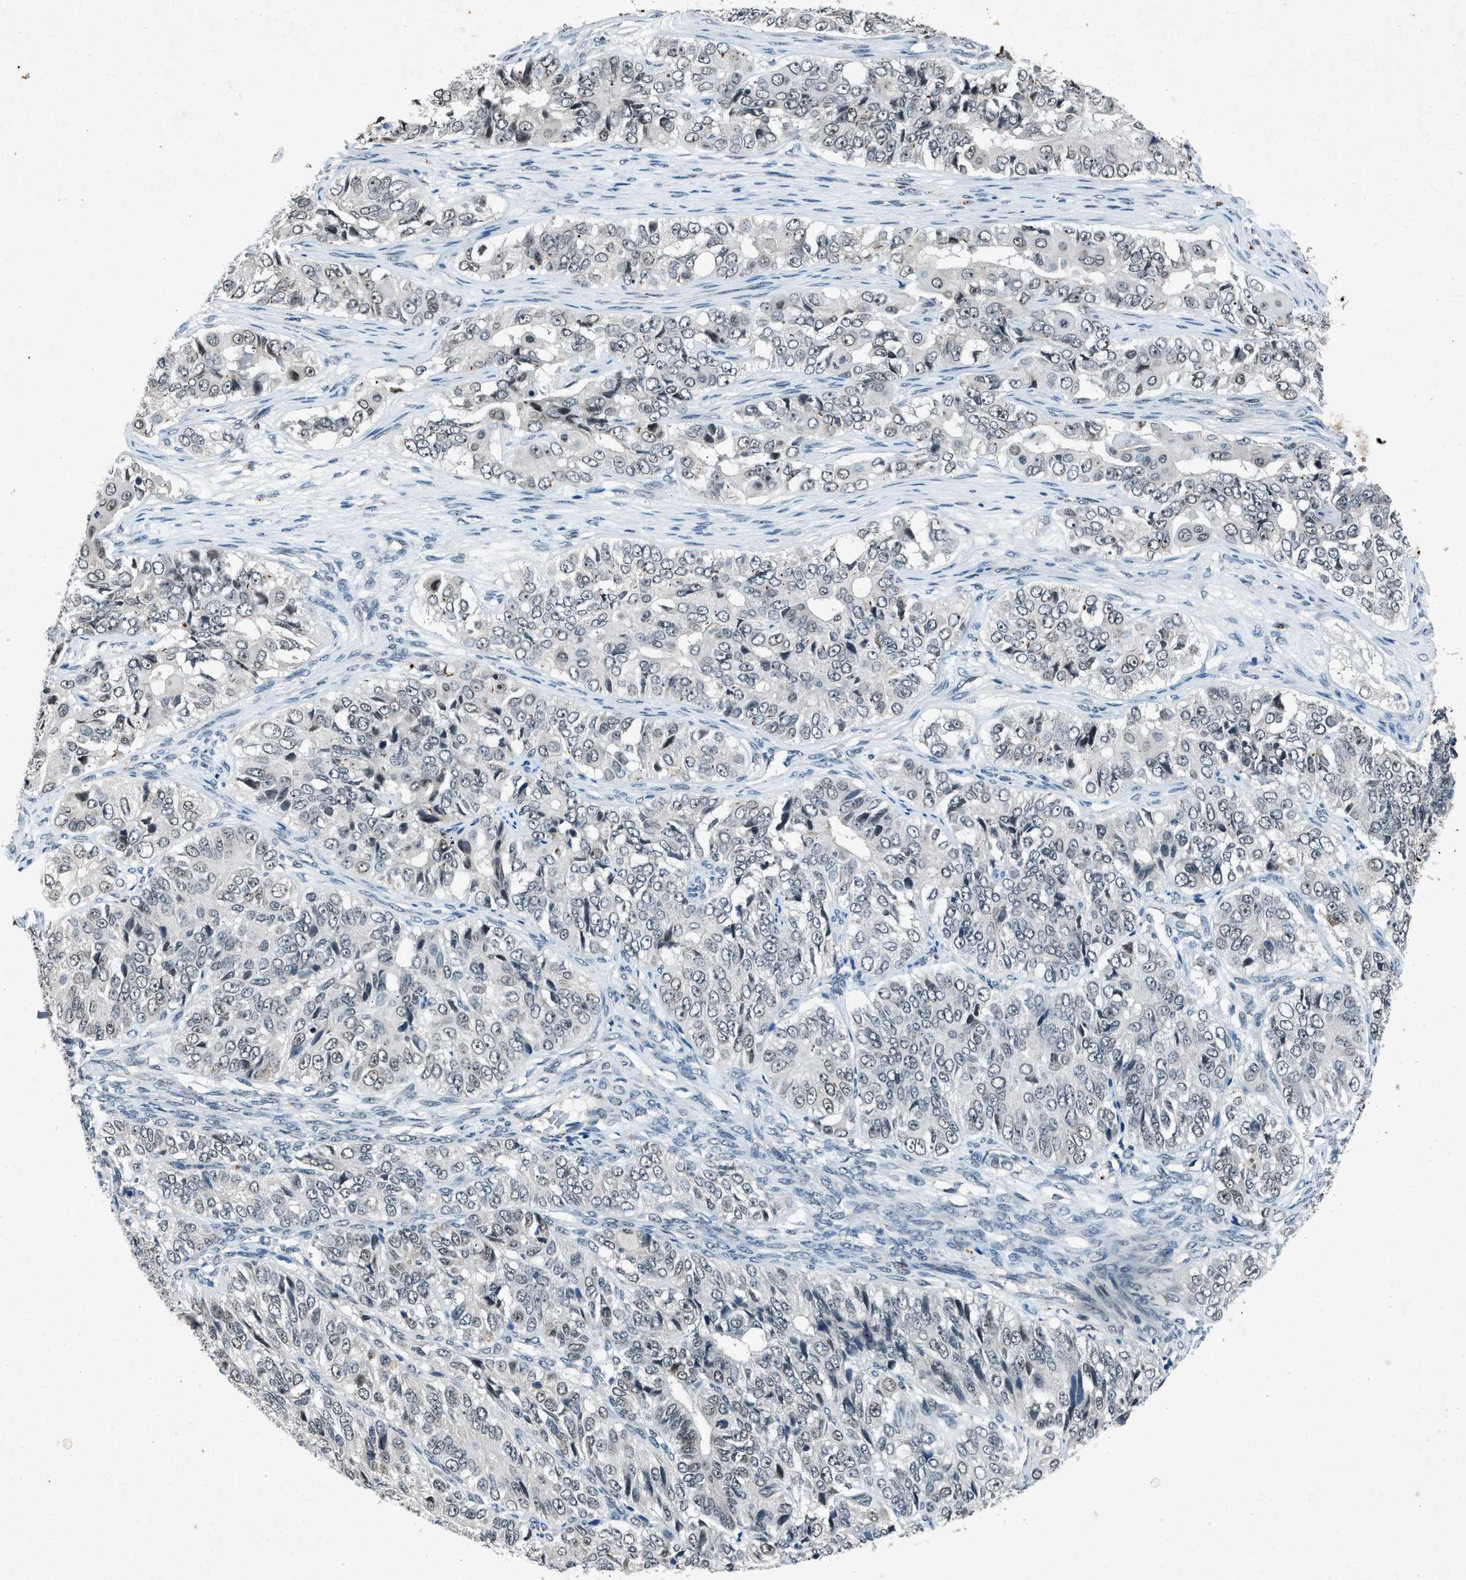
{"staining": {"intensity": "negative", "quantity": "none", "location": "none"}, "tissue": "ovarian cancer", "cell_type": "Tumor cells", "image_type": "cancer", "snomed": [{"axis": "morphology", "description": "Carcinoma, endometroid"}, {"axis": "topography", "description": "Ovary"}], "caption": "Protein analysis of endometroid carcinoma (ovarian) exhibits no significant positivity in tumor cells.", "gene": "ADCY1", "patient": {"sex": "female", "age": 51}}